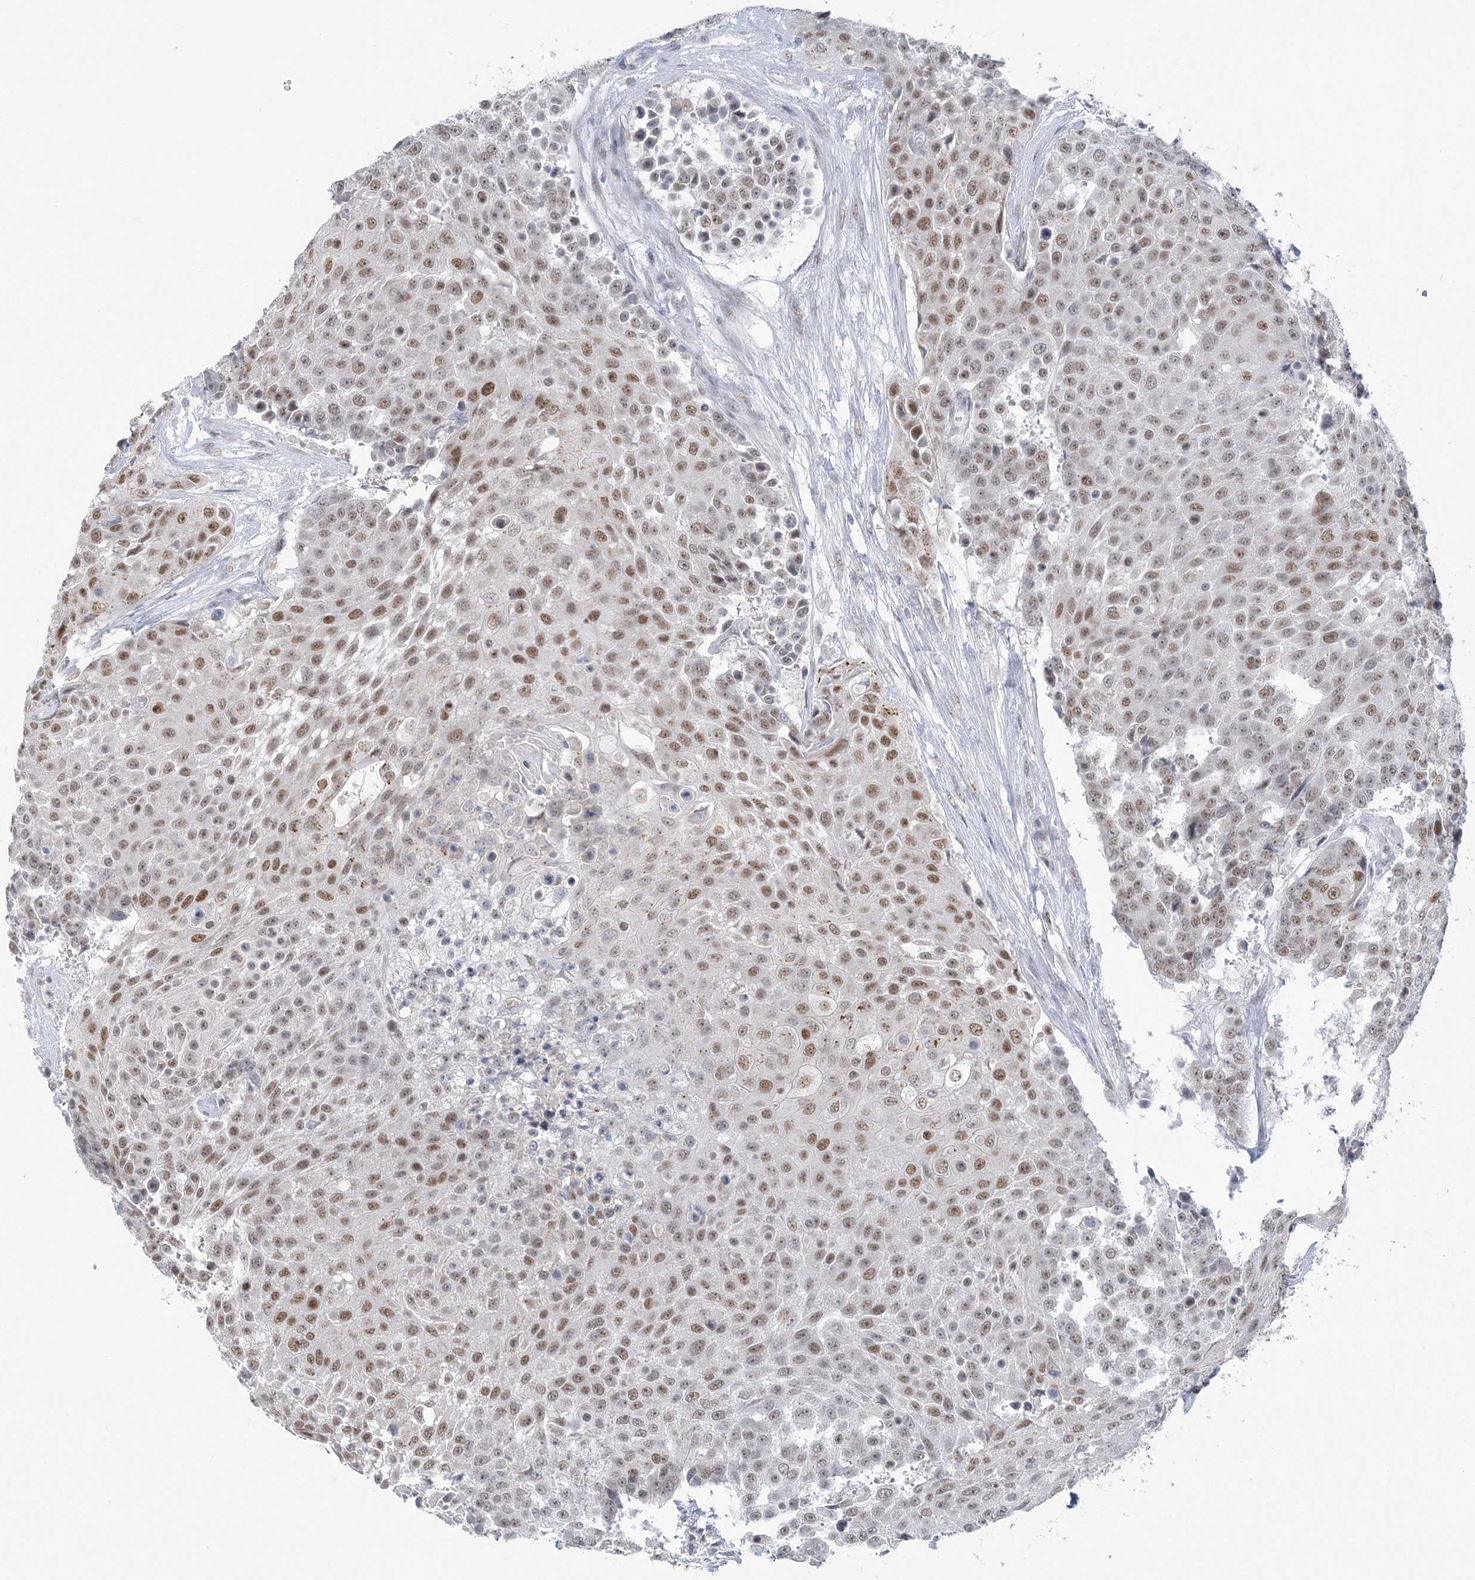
{"staining": {"intensity": "moderate", "quantity": ">75%", "location": "nuclear"}, "tissue": "urothelial cancer", "cell_type": "Tumor cells", "image_type": "cancer", "snomed": [{"axis": "morphology", "description": "Urothelial carcinoma, High grade"}, {"axis": "topography", "description": "Urinary bladder"}], "caption": "Urothelial cancer tissue displays moderate nuclear staining in about >75% of tumor cells", "gene": "ZBTB7A", "patient": {"sex": "female", "age": 63}}